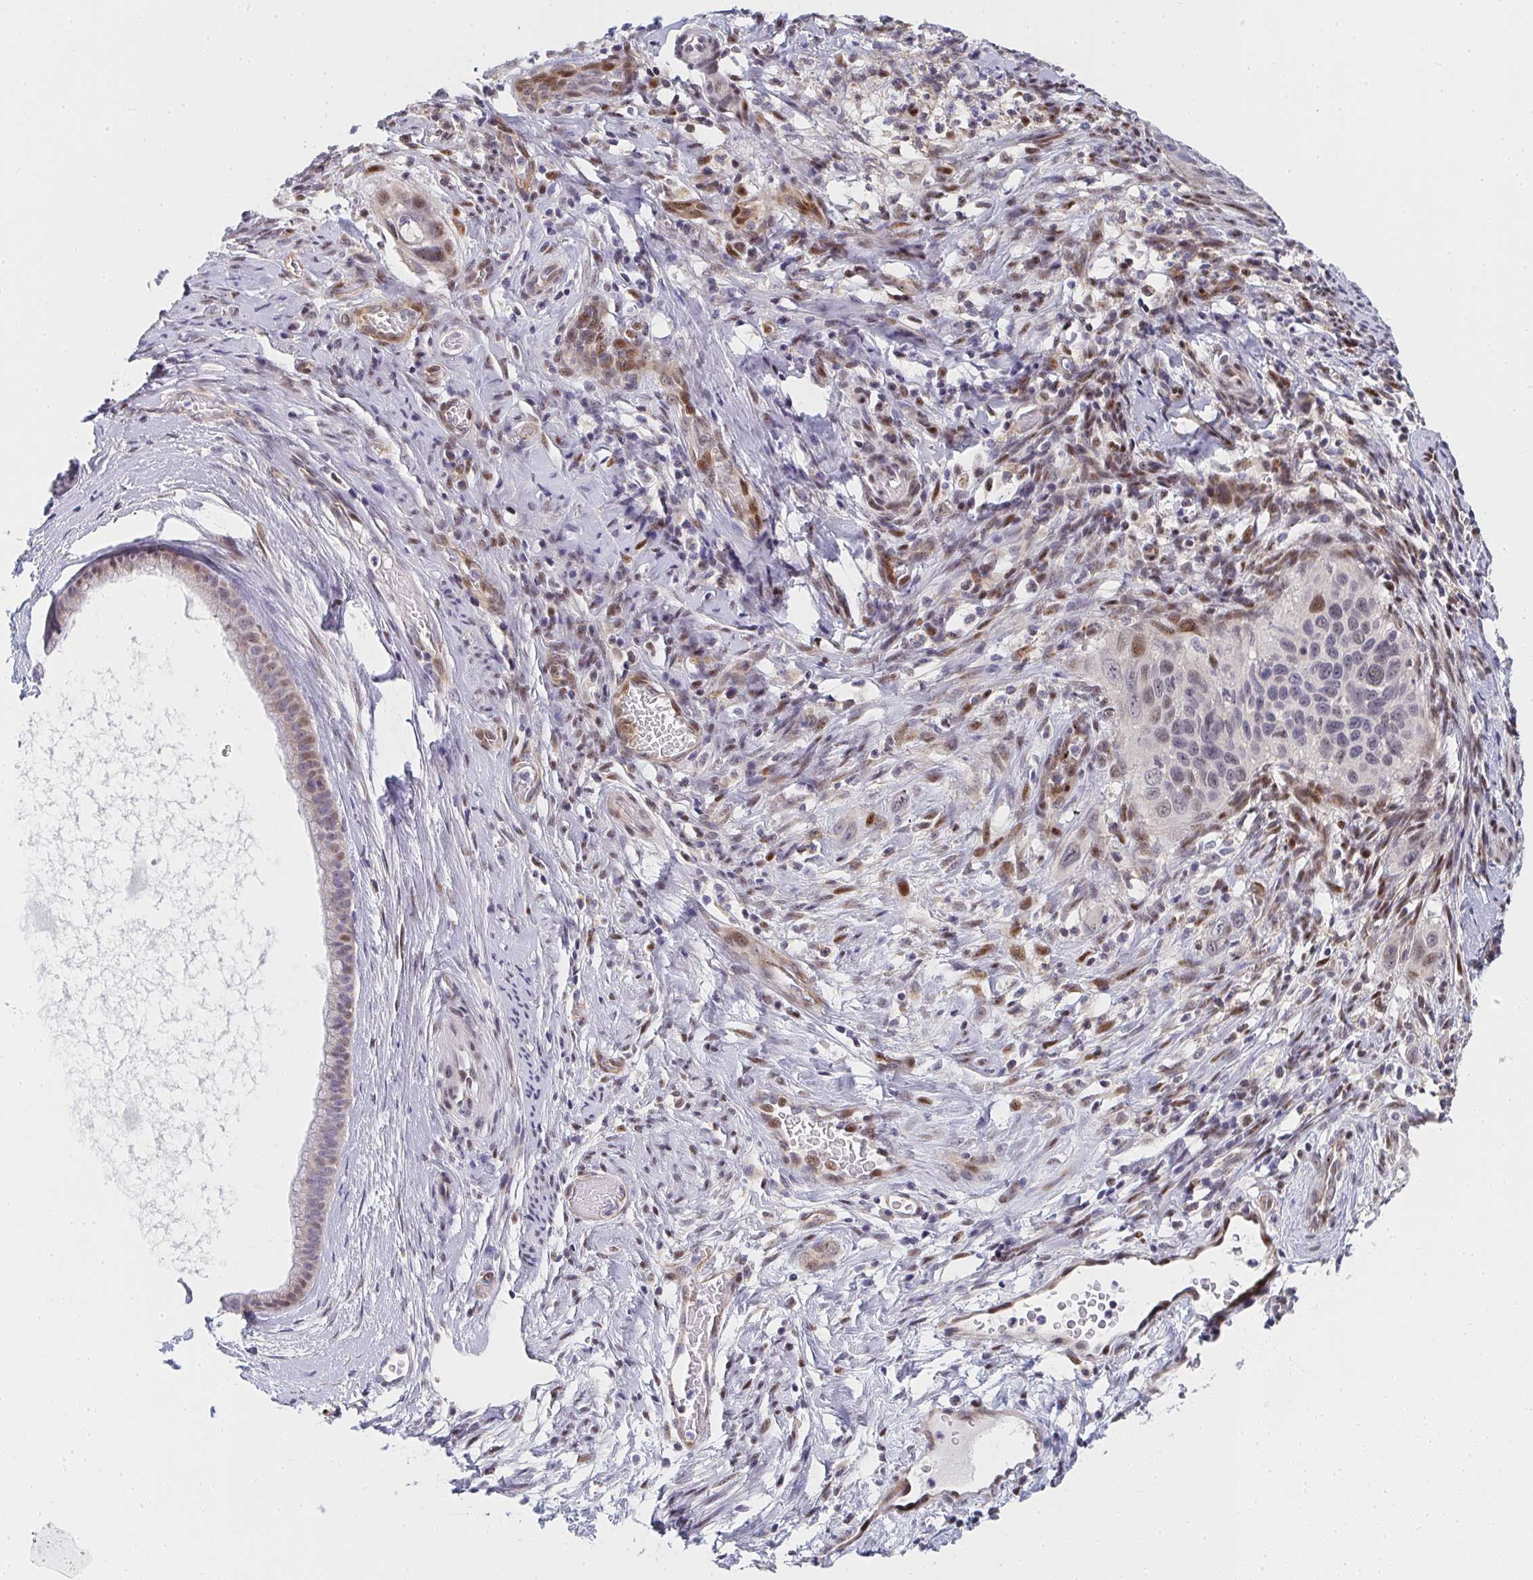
{"staining": {"intensity": "moderate", "quantity": "<25%", "location": "nuclear"}, "tissue": "cervical cancer", "cell_type": "Tumor cells", "image_type": "cancer", "snomed": [{"axis": "morphology", "description": "Squamous cell carcinoma, NOS"}, {"axis": "topography", "description": "Cervix"}], "caption": "This photomicrograph demonstrates immunohistochemistry staining of human cervical cancer (squamous cell carcinoma), with low moderate nuclear positivity in approximately <25% of tumor cells.", "gene": "ZIC3", "patient": {"sex": "female", "age": 51}}